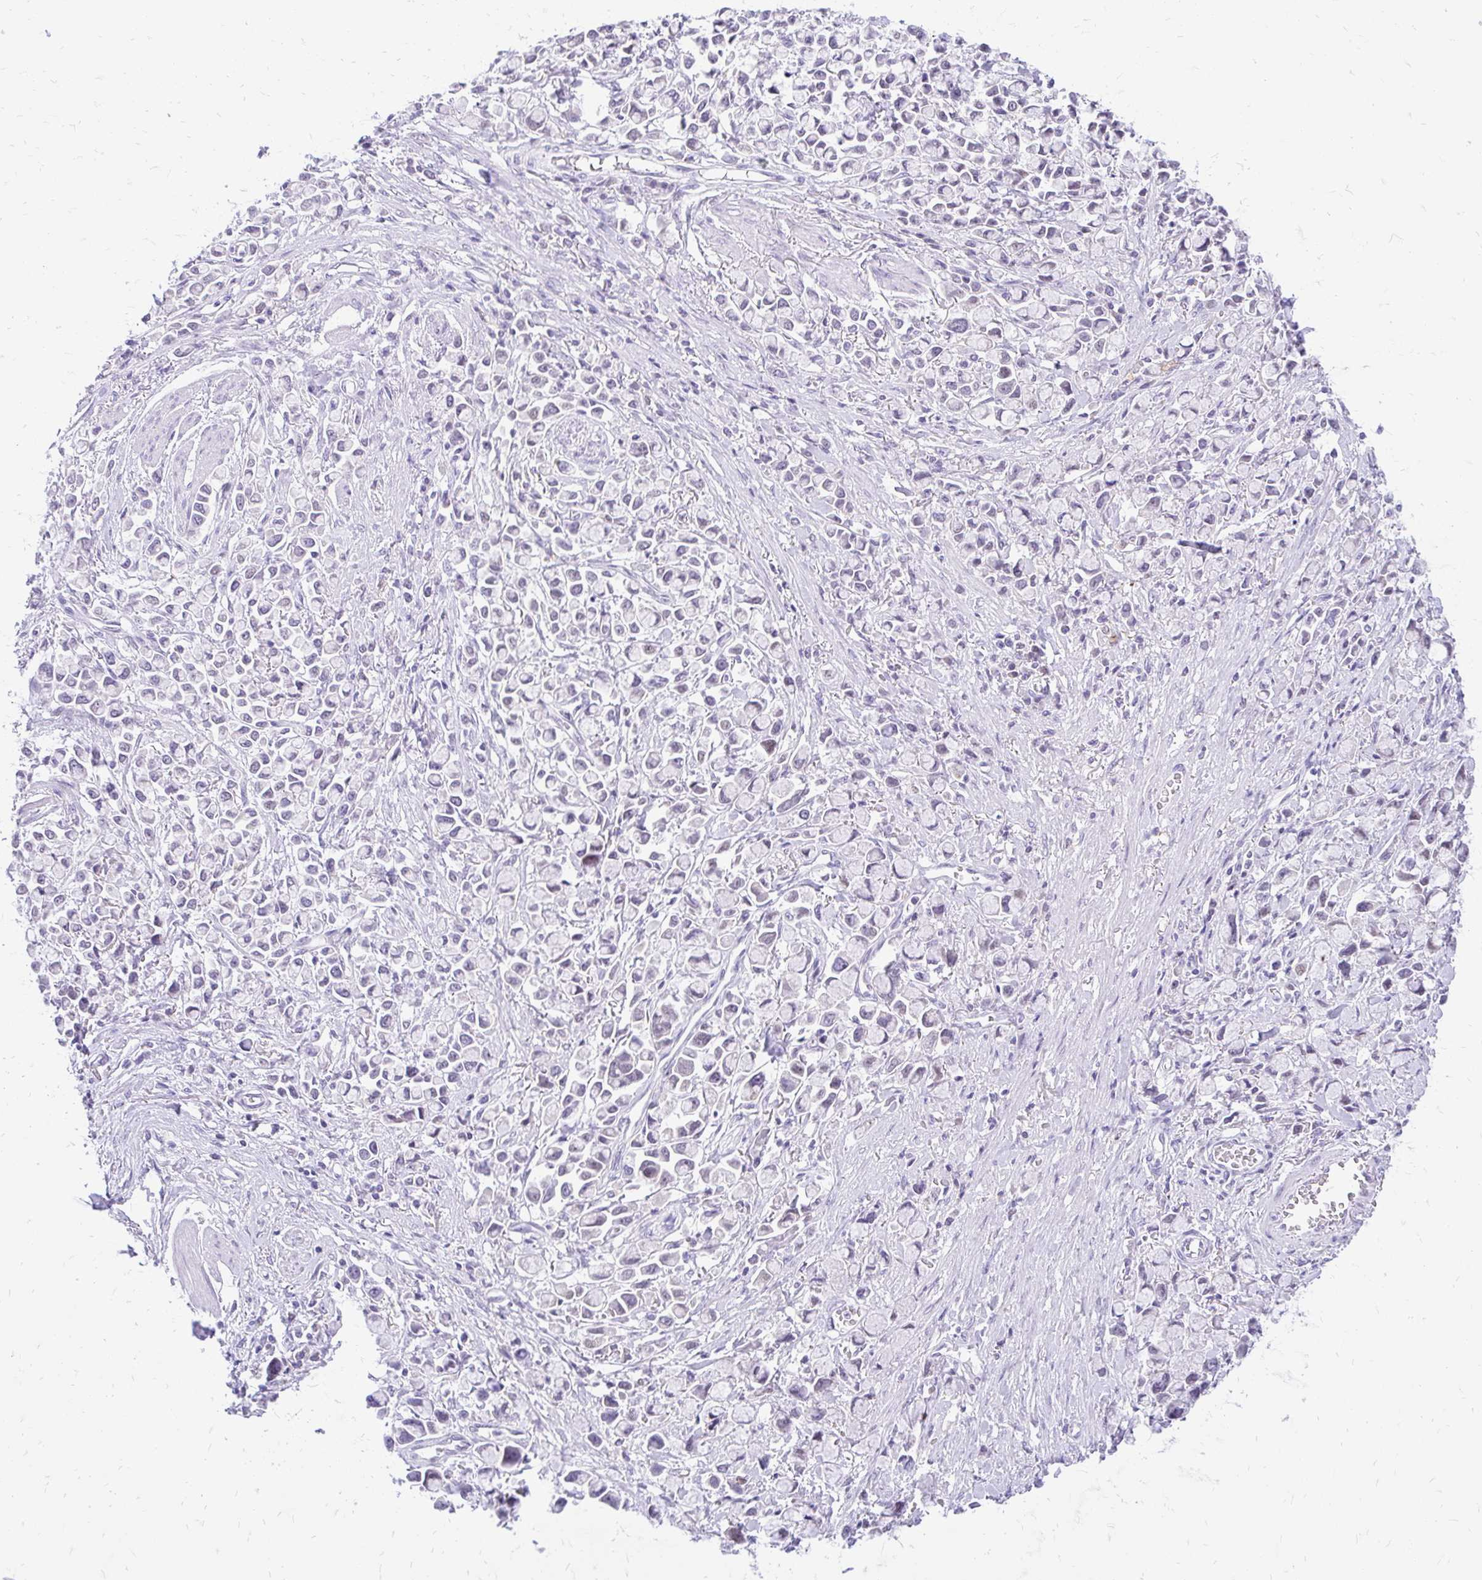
{"staining": {"intensity": "negative", "quantity": "none", "location": "none"}, "tissue": "stomach cancer", "cell_type": "Tumor cells", "image_type": "cancer", "snomed": [{"axis": "morphology", "description": "Adenocarcinoma, NOS"}, {"axis": "topography", "description": "Stomach"}], "caption": "A high-resolution image shows immunohistochemistry (IHC) staining of stomach cancer, which displays no significant staining in tumor cells.", "gene": "GLB1L2", "patient": {"sex": "female", "age": 81}}